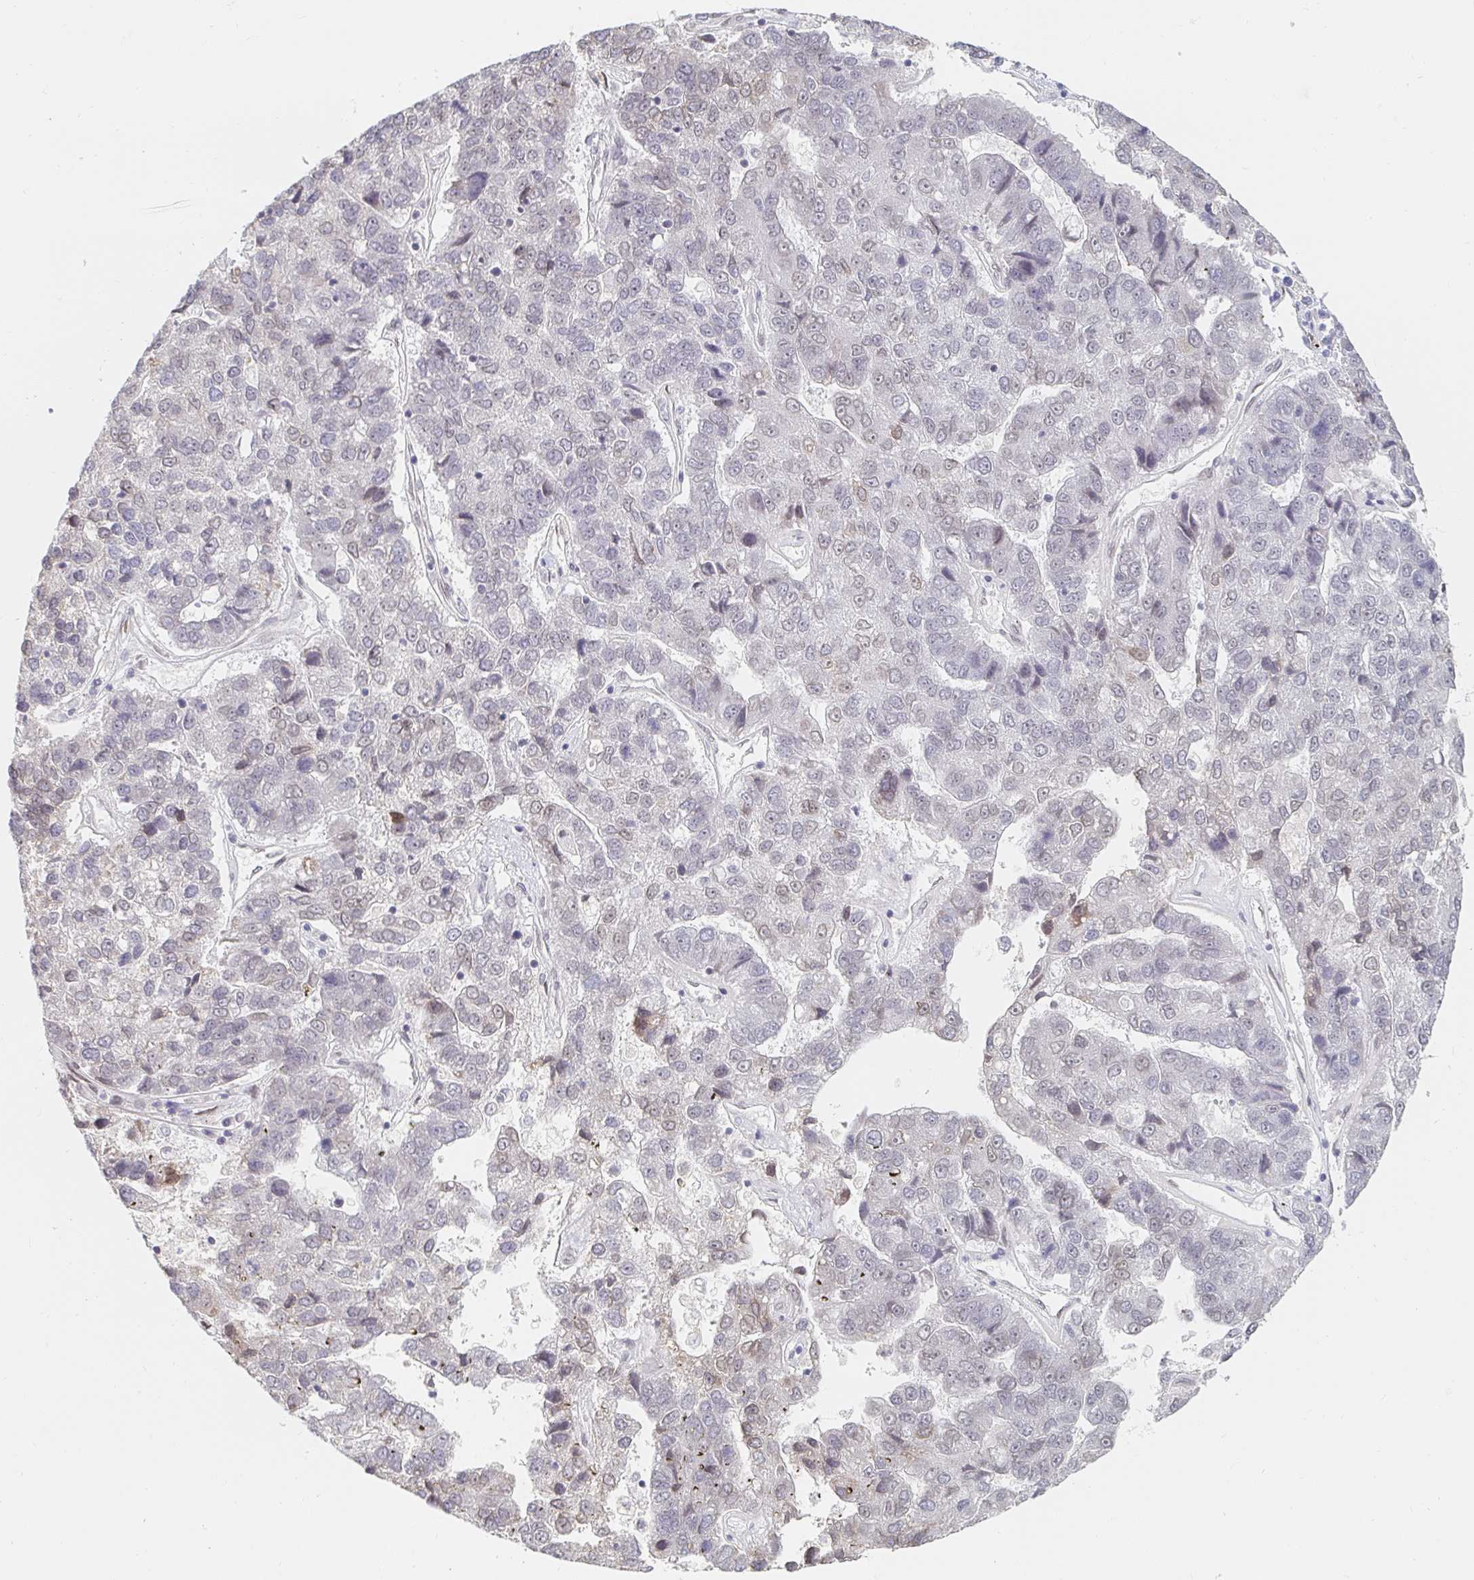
{"staining": {"intensity": "negative", "quantity": "none", "location": "none"}, "tissue": "pancreatic cancer", "cell_type": "Tumor cells", "image_type": "cancer", "snomed": [{"axis": "morphology", "description": "Adenocarcinoma, NOS"}, {"axis": "topography", "description": "Pancreas"}], "caption": "An IHC micrograph of pancreatic cancer is shown. There is no staining in tumor cells of pancreatic cancer. Brightfield microscopy of immunohistochemistry (IHC) stained with DAB (brown) and hematoxylin (blue), captured at high magnification.", "gene": "CHD2", "patient": {"sex": "female", "age": 61}}